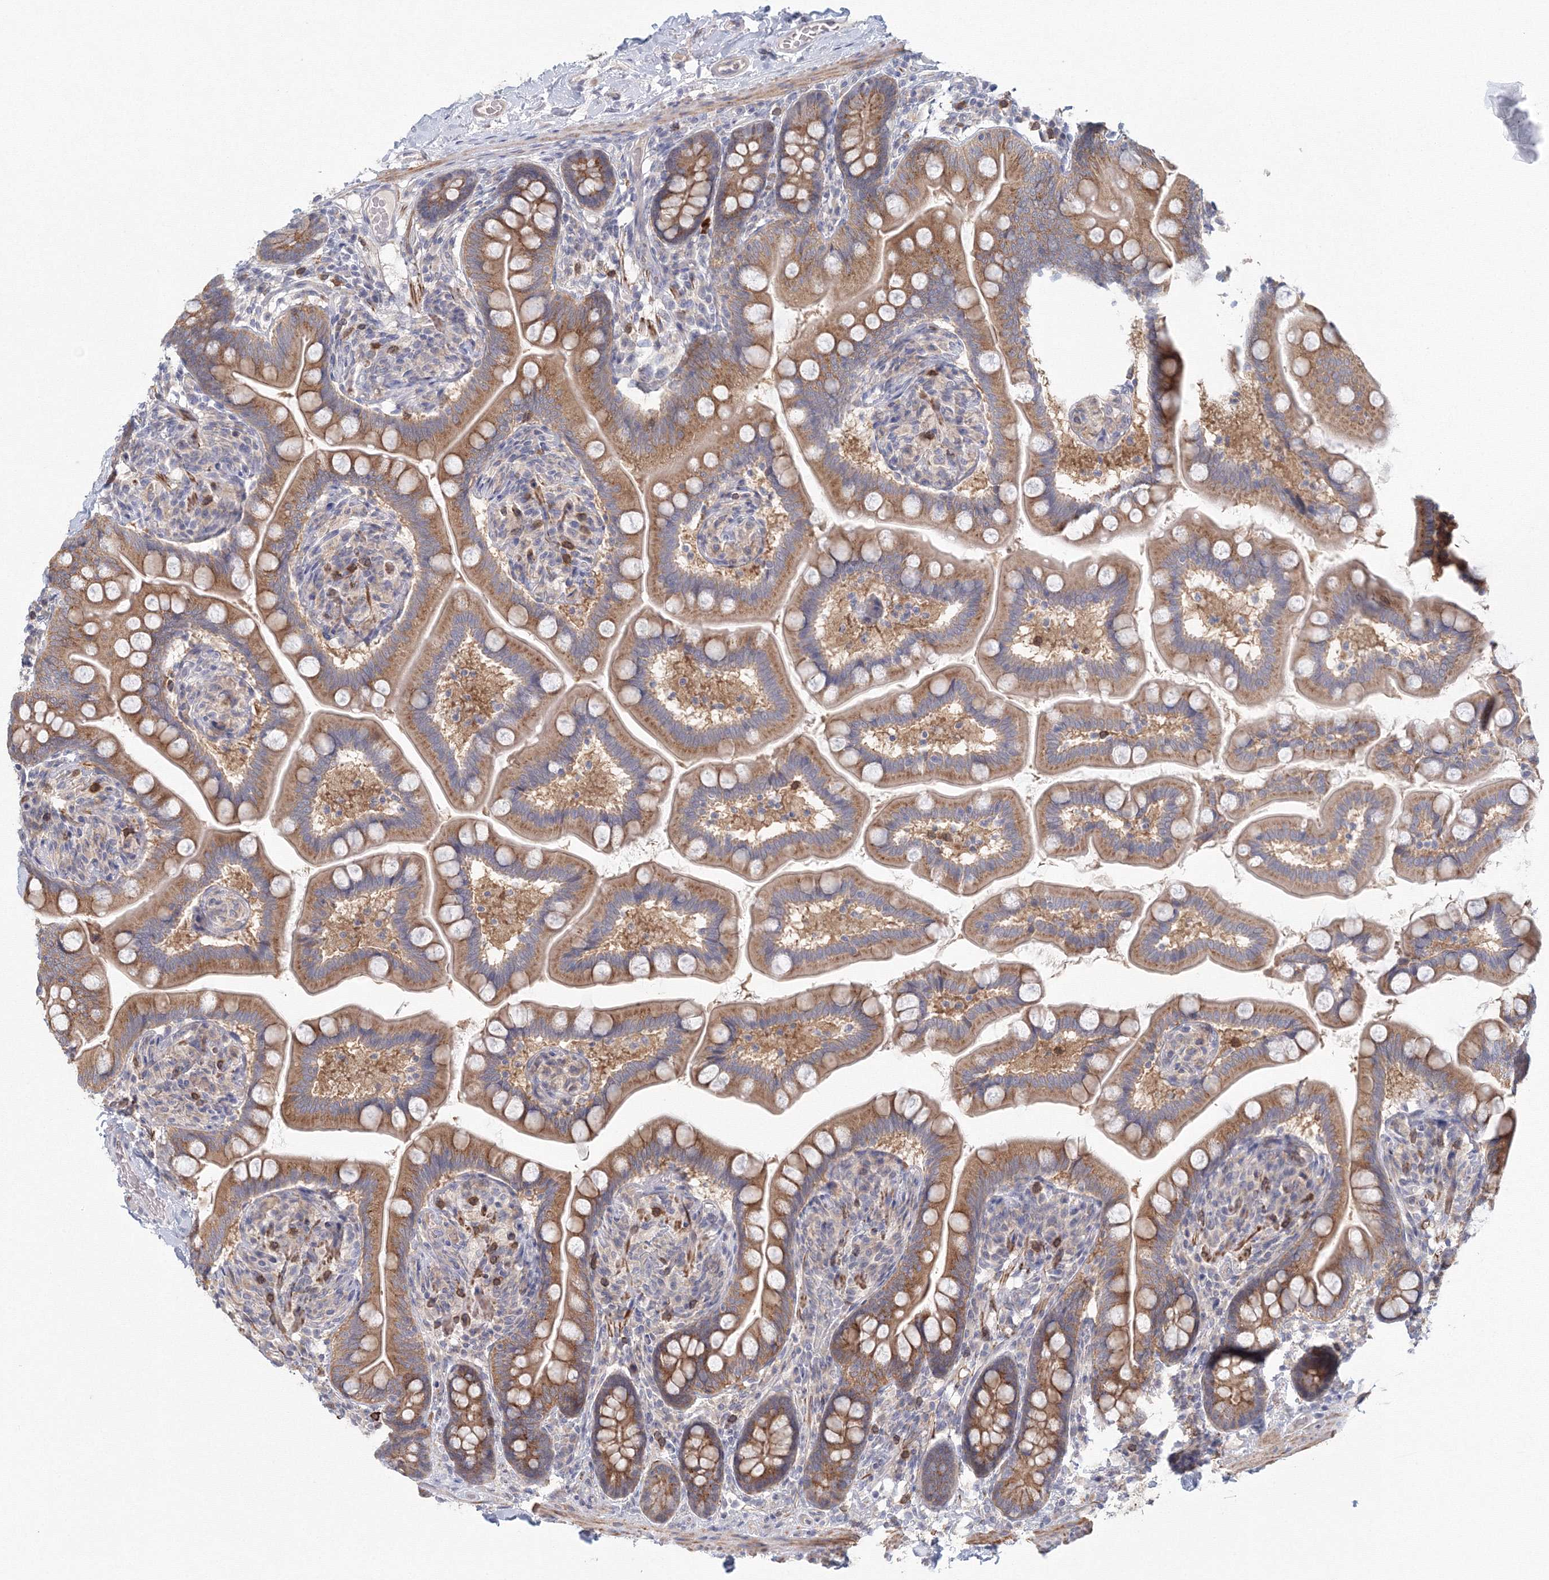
{"staining": {"intensity": "moderate", "quantity": ">75%", "location": "cytoplasmic/membranous"}, "tissue": "small intestine", "cell_type": "Glandular cells", "image_type": "normal", "snomed": [{"axis": "morphology", "description": "Normal tissue, NOS"}, {"axis": "topography", "description": "Small intestine"}], "caption": "Protein staining exhibits moderate cytoplasmic/membranous staining in approximately >75% of glandular cells in unremarkable small intestine. The protein is shown in brown color, while the nuclei are stained blue.", "gene": "TACC2", "patient": {"sex": "female", "age": 64}}